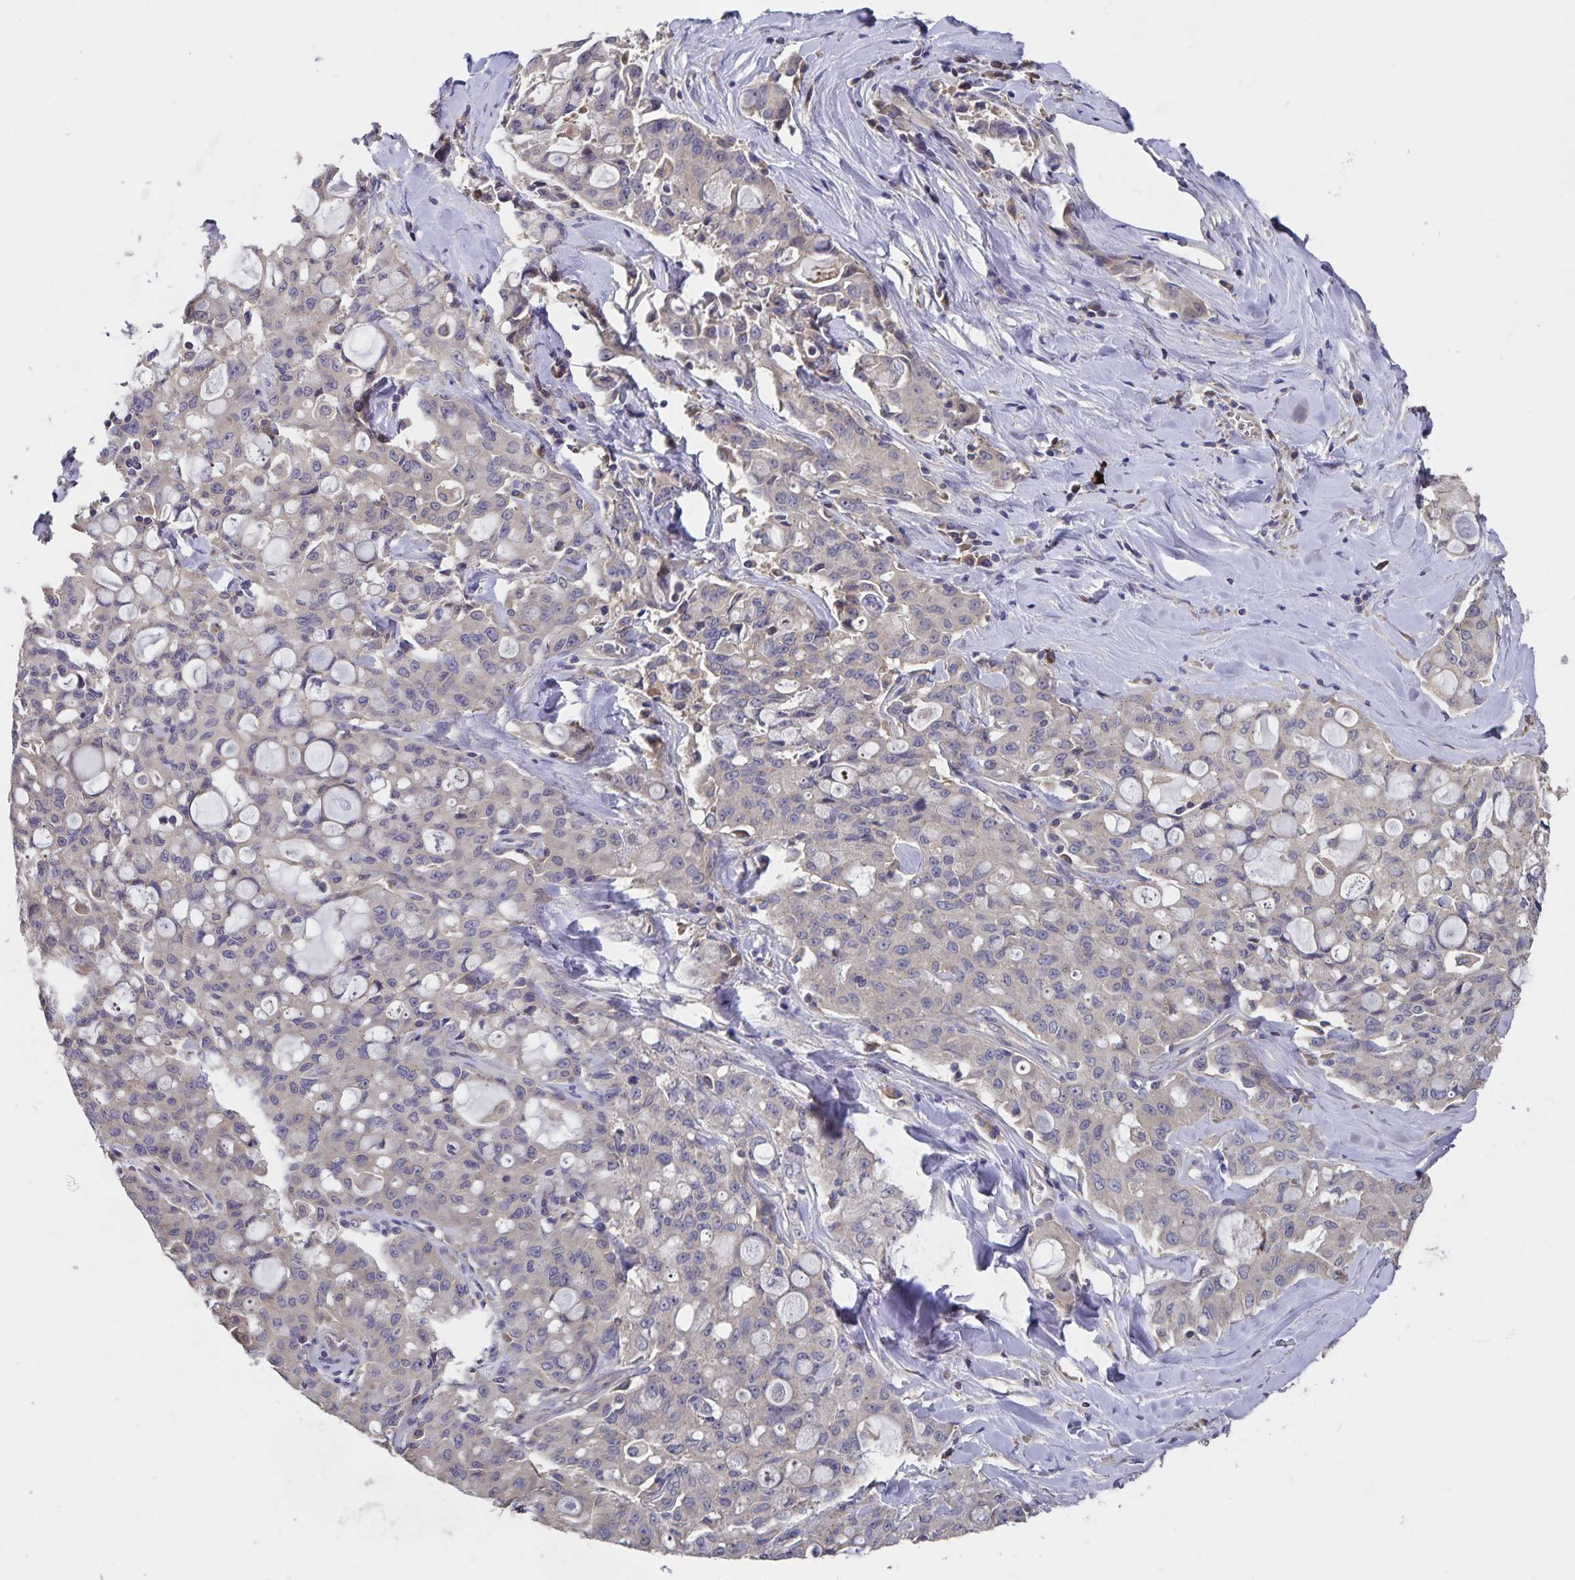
{"staining": {"intensity": "weak", "quantity": "<25%", "location": "cytoplasmic/membranous"}, "tissue": "lung cancer", "cell_type": "Tumor cells", "image_type": "cancer", "snomed": [{"axis": "morphology", "description": "Adenocarcinoma, NOS"}, {"axis": "topography", "description": "Lung"}], "caption": "IHC image of neoplastic tissue: human lung adenocarcinoma stained with DAB (3,3'-diaminobenzidine) exhibits no significant protein staining in tumor cells.", "gene": "FBXL16", "patient": {"sex": "female", "age": 44}}